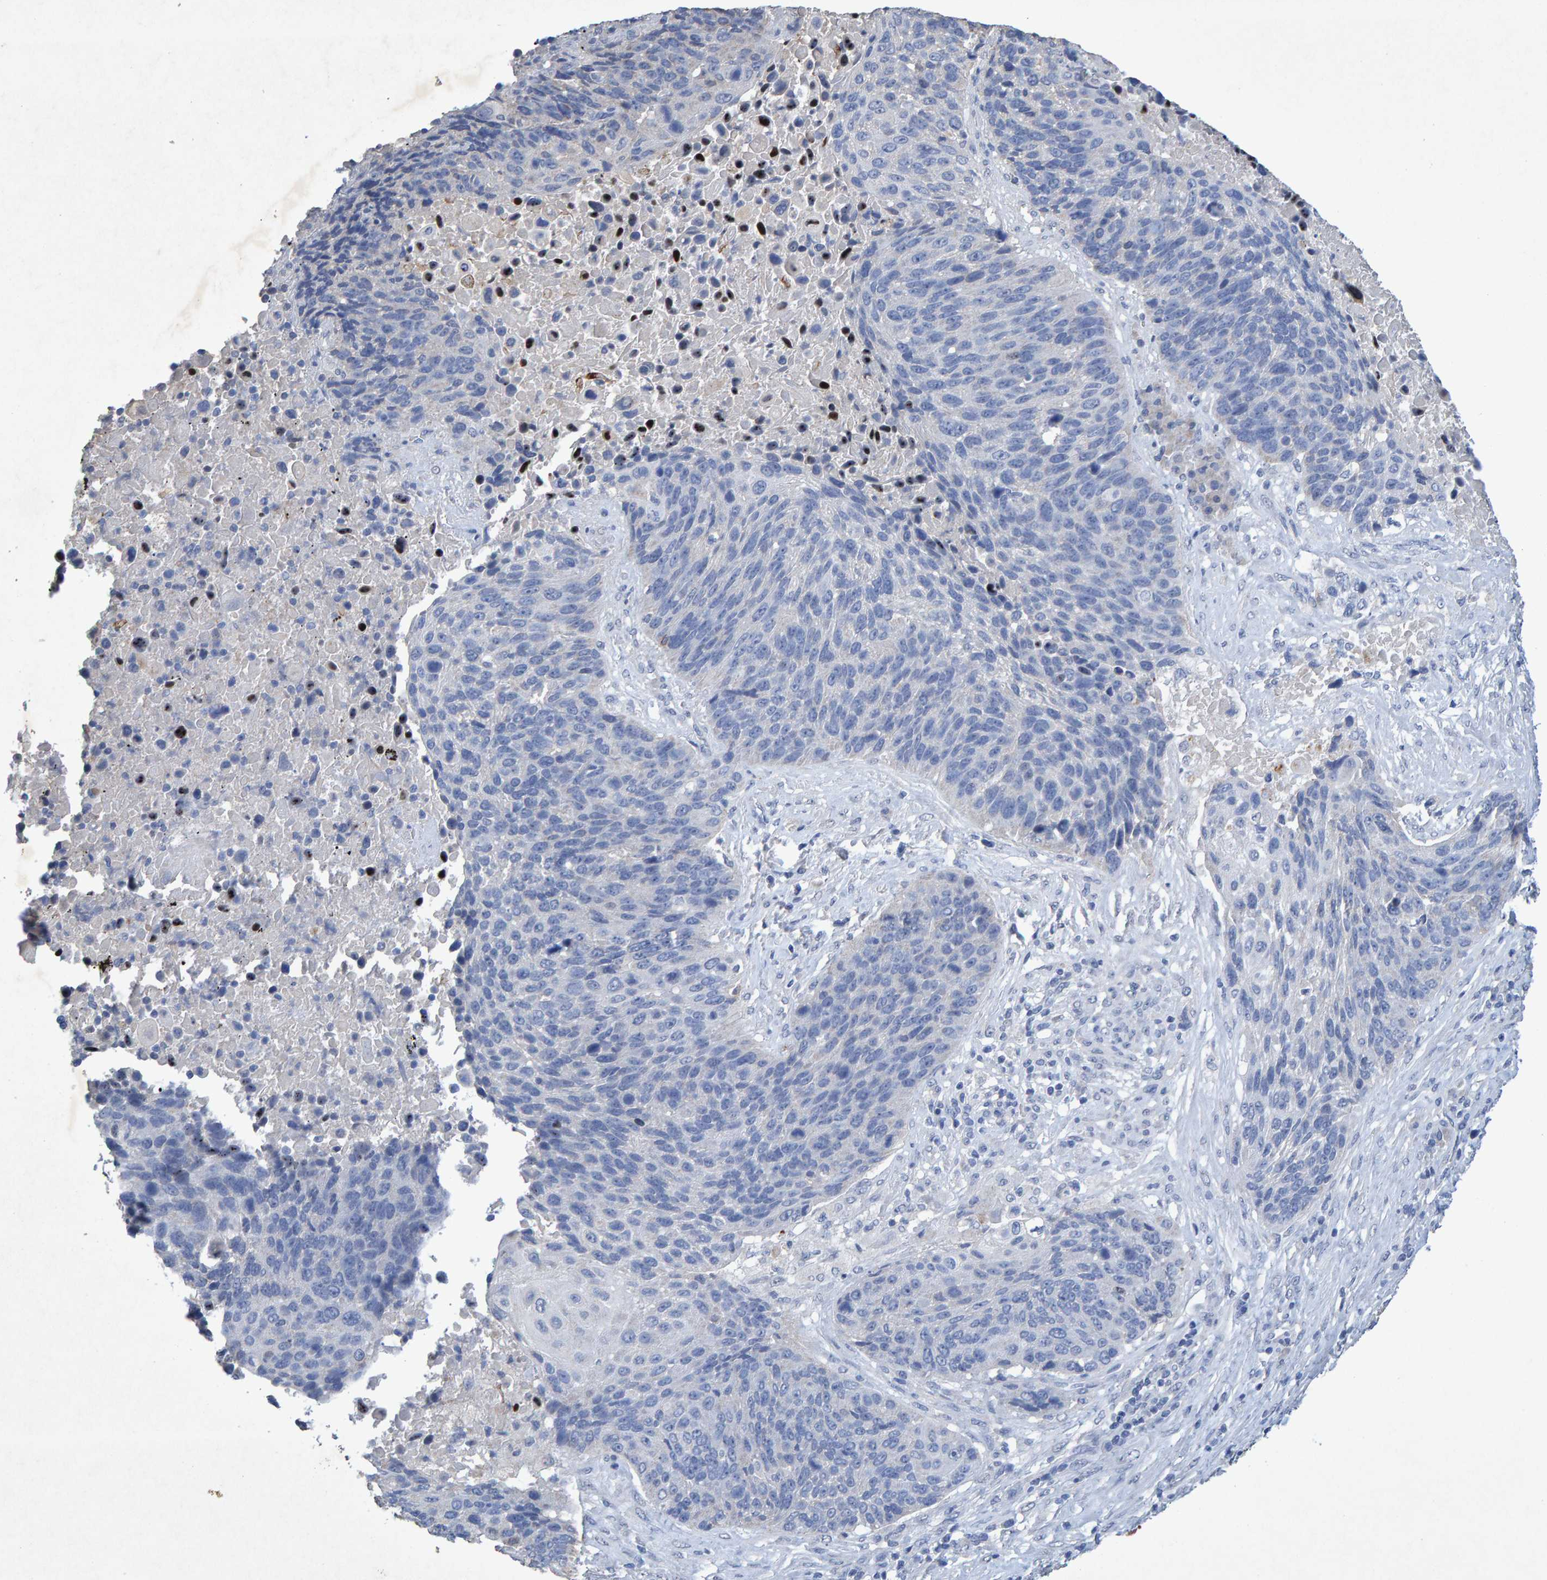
{"staining": {"intensity": "negative", "quantity": "none", "location": "none"}, "tissue": "lung cancer", "cell_type": "Tumor cells", "image_type": "cancer", "snomed": [{"axis": "morphology", "description": "Squamous cell carcinoma, NOS"}, {"axis": "topography", "description": "Lung"}], "caption": "The immunohistochemistry image has no significant positivity in tumor cells of squamous cell carcinoma (lung) tissue.", "gene": "CTH", "patient": {"sex": "male", "age": 66}}